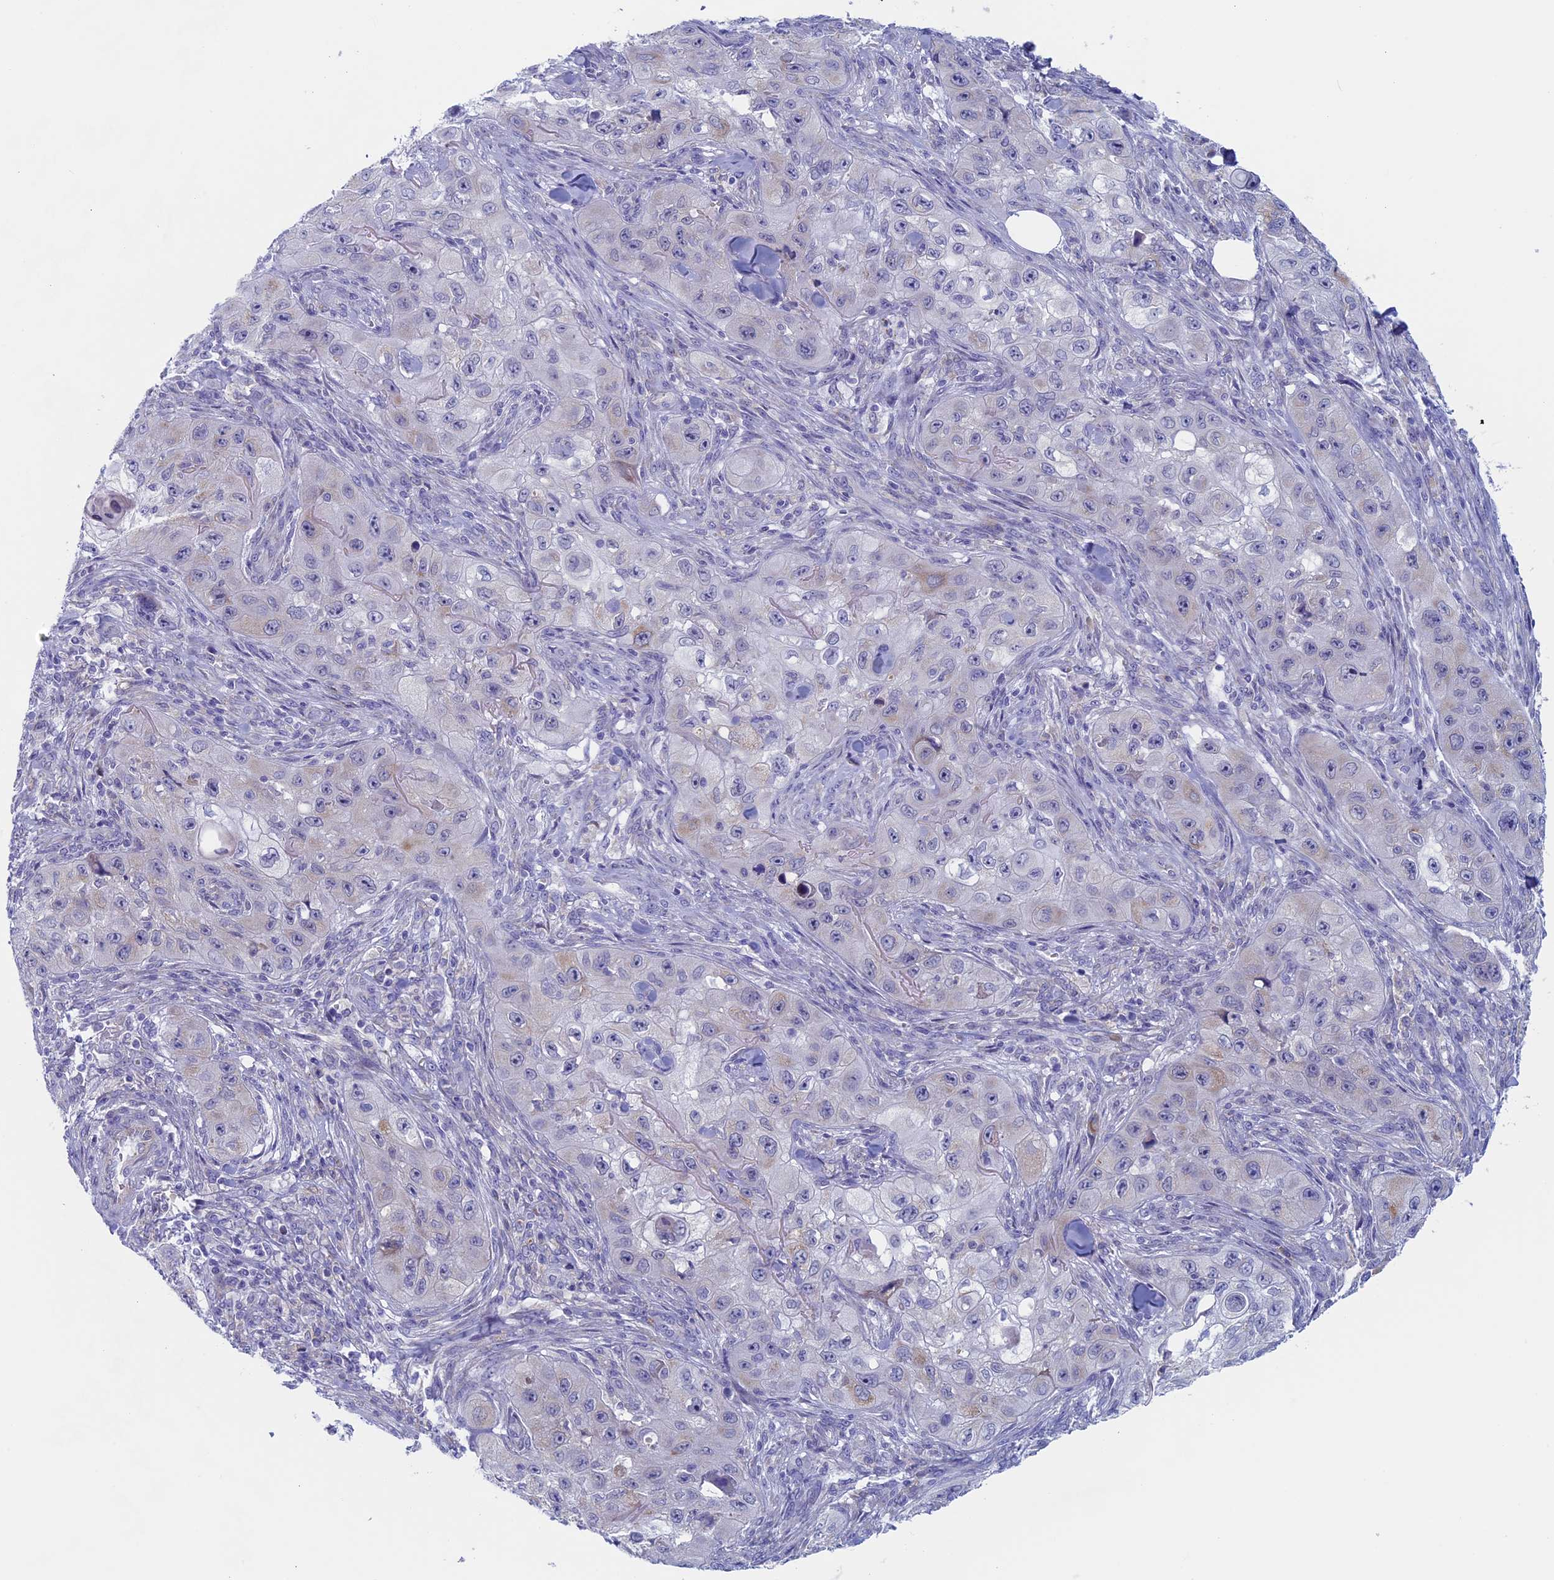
{"staining": {"intensity": "negative", "quantity": "none", "location": "none"}, "tissue": "skin cancer", "cell_type": "Tumor cells", "image_type": "cancer", "snomed": [{"axis": "morphology", "description": "Squamous cell carcinoma, NOS"}, {"axis": "topography", "description": "Skin"}, {"axis": "topography", "description": "Subcutis"}], "caption": "An immunohistochemistry (IHC) photomicrograph of squamous cell carcinoma (skin) is shown. There is no staining in tumor cells of squamous cell carcinoma (skin). (DAB (3,3'-diaminobenzidine) immunohistochemistry with hematoxylin counter stain).", "gene": "MAGEB6", "patient": {"sex": "male", "age": 73}}